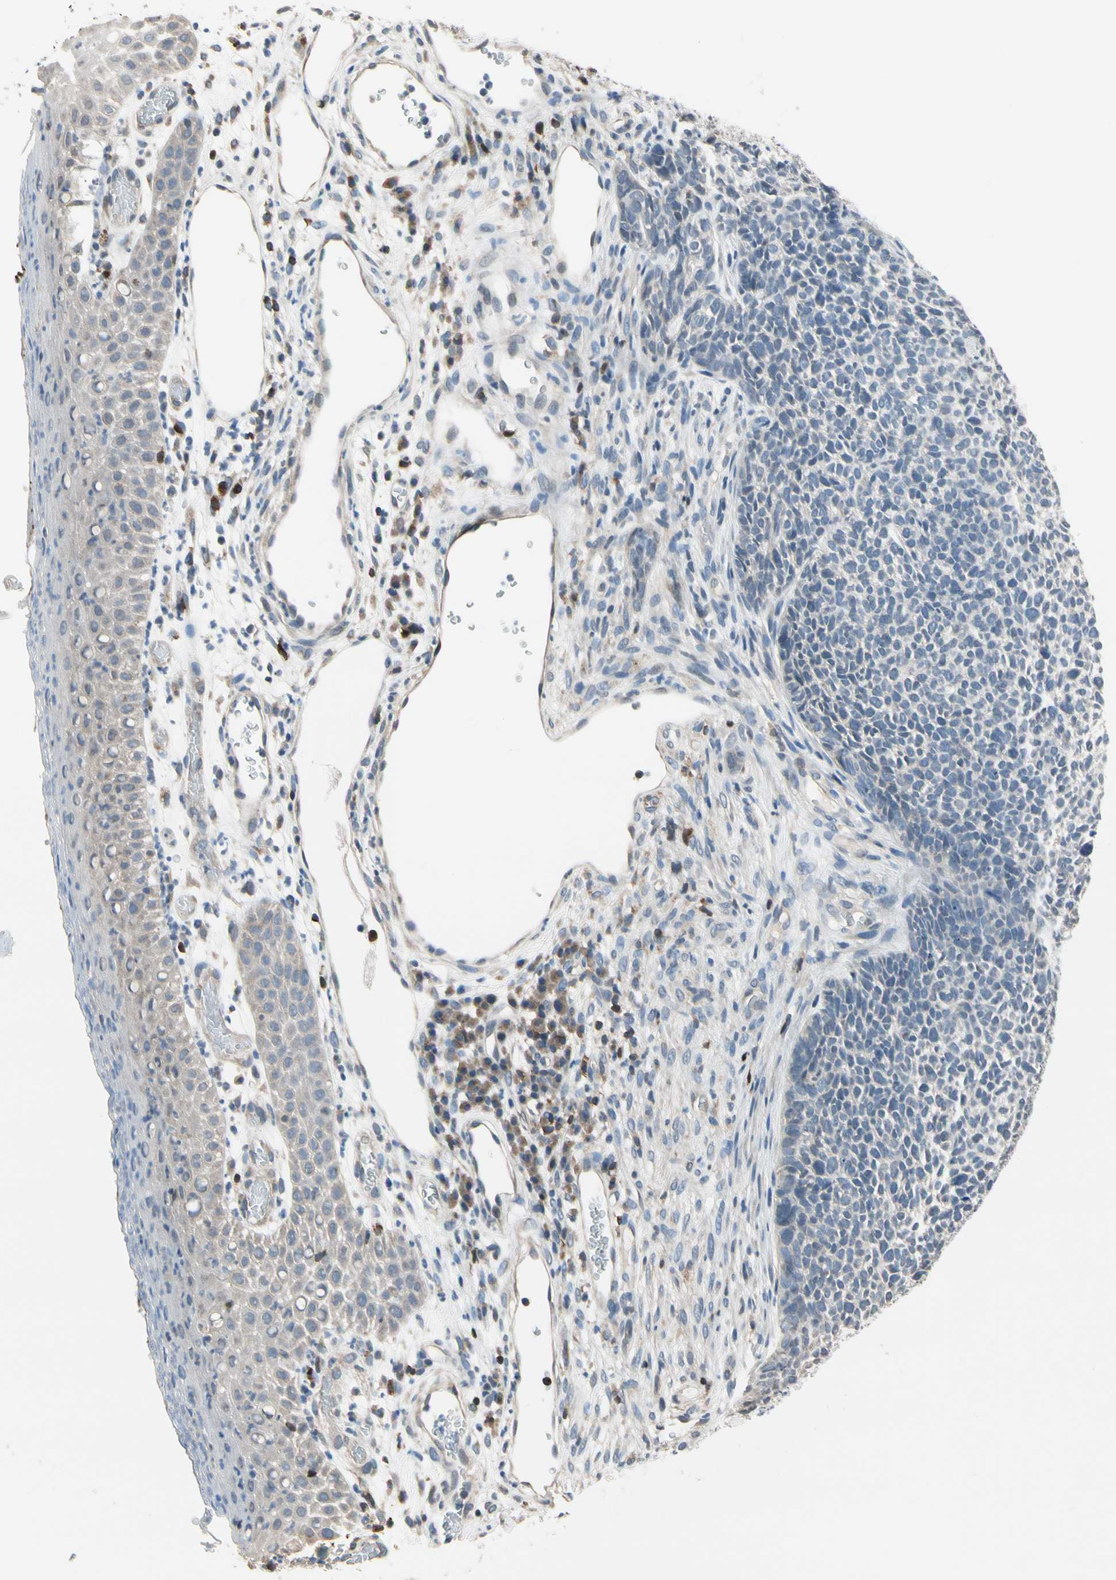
{"staining": {"intensity": "negative", "quantity": "none", "location": "none"}, "tissue": "skin cancer", "cell_type": "Tumor cells", "image_type": "cancer", "snomed": [{"axis": "morphology", "description": "Basal cell carcinoma"}, {"axis": "topography", "description": "Skin"}], "caption": "The micrograph shows no staining of tumor cells in skin cancer (basal cell carcinoma).", "gene": "NFATC2", "patient": {"sex": "female", "age": 84}}